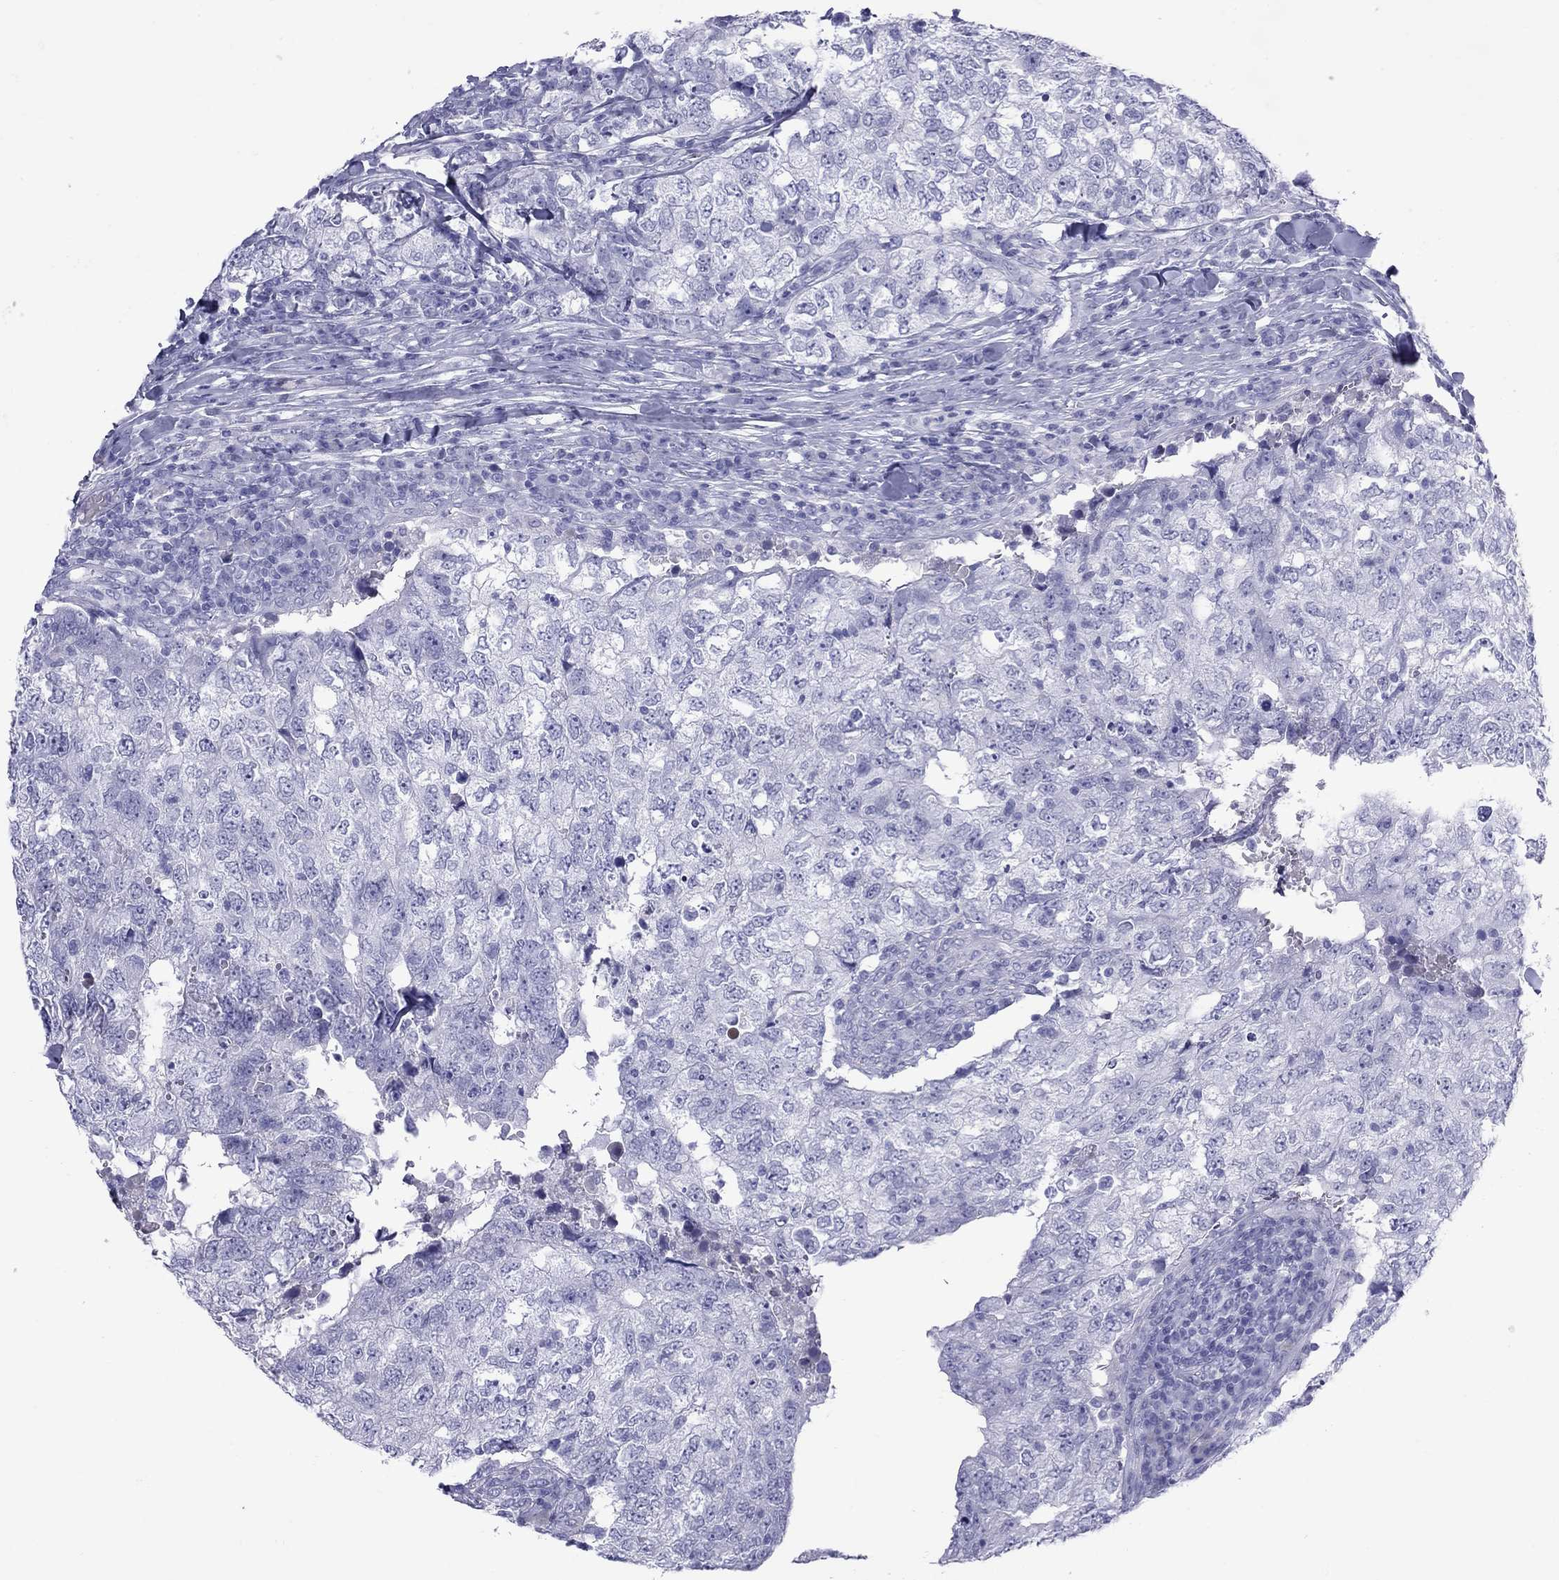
{"staining": {"intensity": "negative", "quantity": "none", "location": "none"}, "tissue": "breast cancer", "cell_type": "Tumor cells", "image_type": "cancer", "snomed": [{"axis": "morphology", "description": "Duct carcinoma"}, {"axis": "topography", "description": "Breast"}], "caption": "Tumor cells are negative for protein expression in human intraductal carcinoma (breast).", "gene": "GRIA2", "patient": {"sex": "female", "age": 30}}